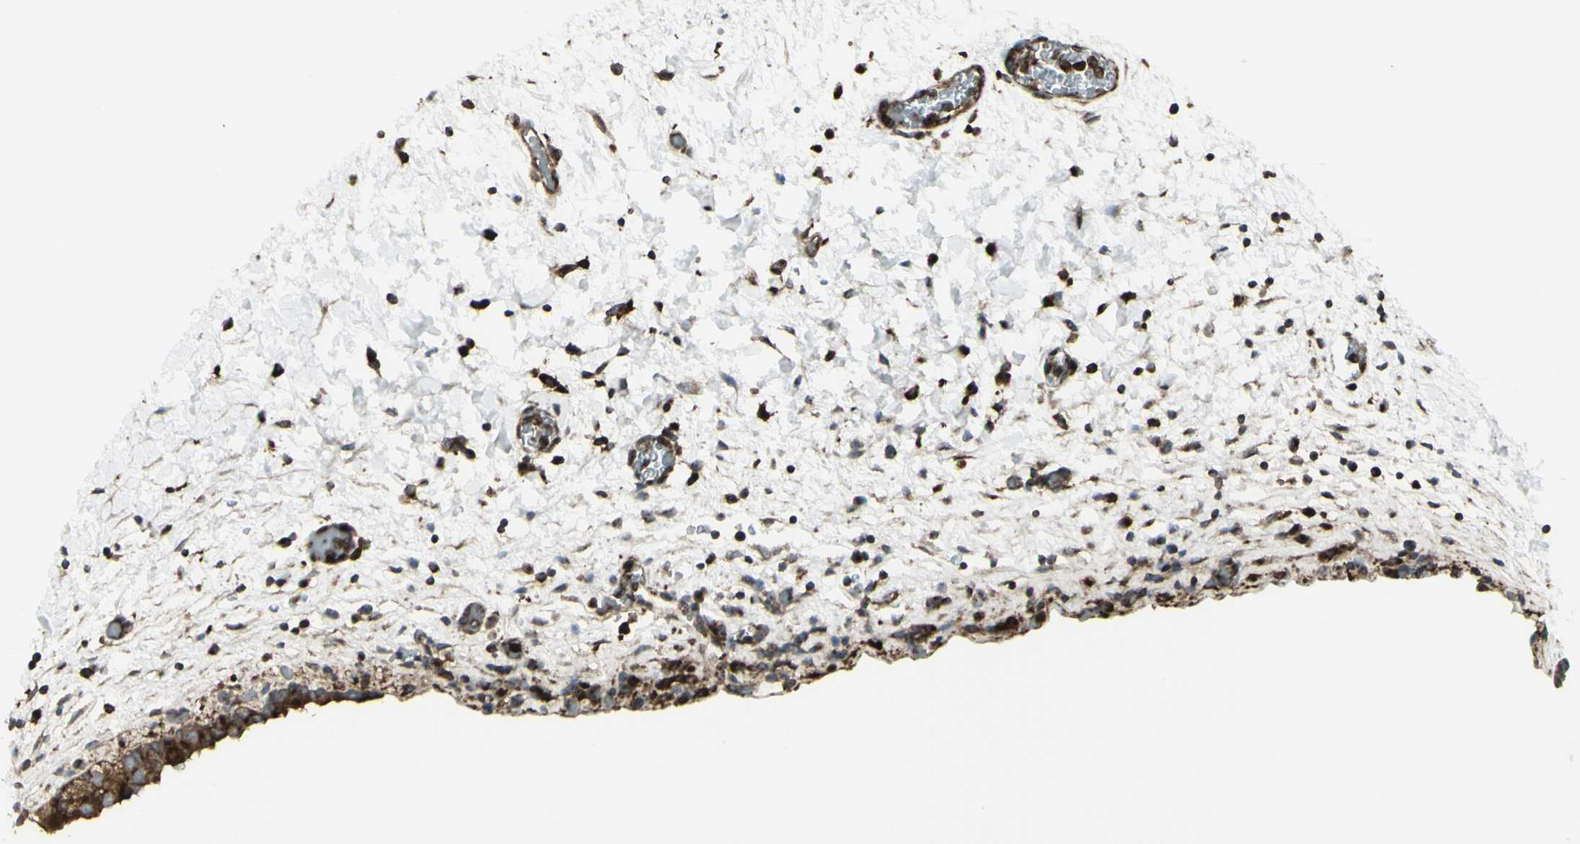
{"staining": {"intensity": "strong", "quantity": ">75%", "location": "cytoplasmic/membranous"}, "tissue": "urinary bladder", "cell_type": "Urothelial cells", "image_type": "normal", "snomed": [{"axis": "morphology", "description": "Normal tissue, NOS"}, {"axis": "topography", "description": "Urinary bladder"}], "caption": "Protein expression by immunohistochemistry (IHC) shows strong cytoplasmic/membranous positivity in about >75% of urothelial cells in benign urinary bladder.", "gene": "NAPA", "patient": {"sex": "female", "age": 64}}